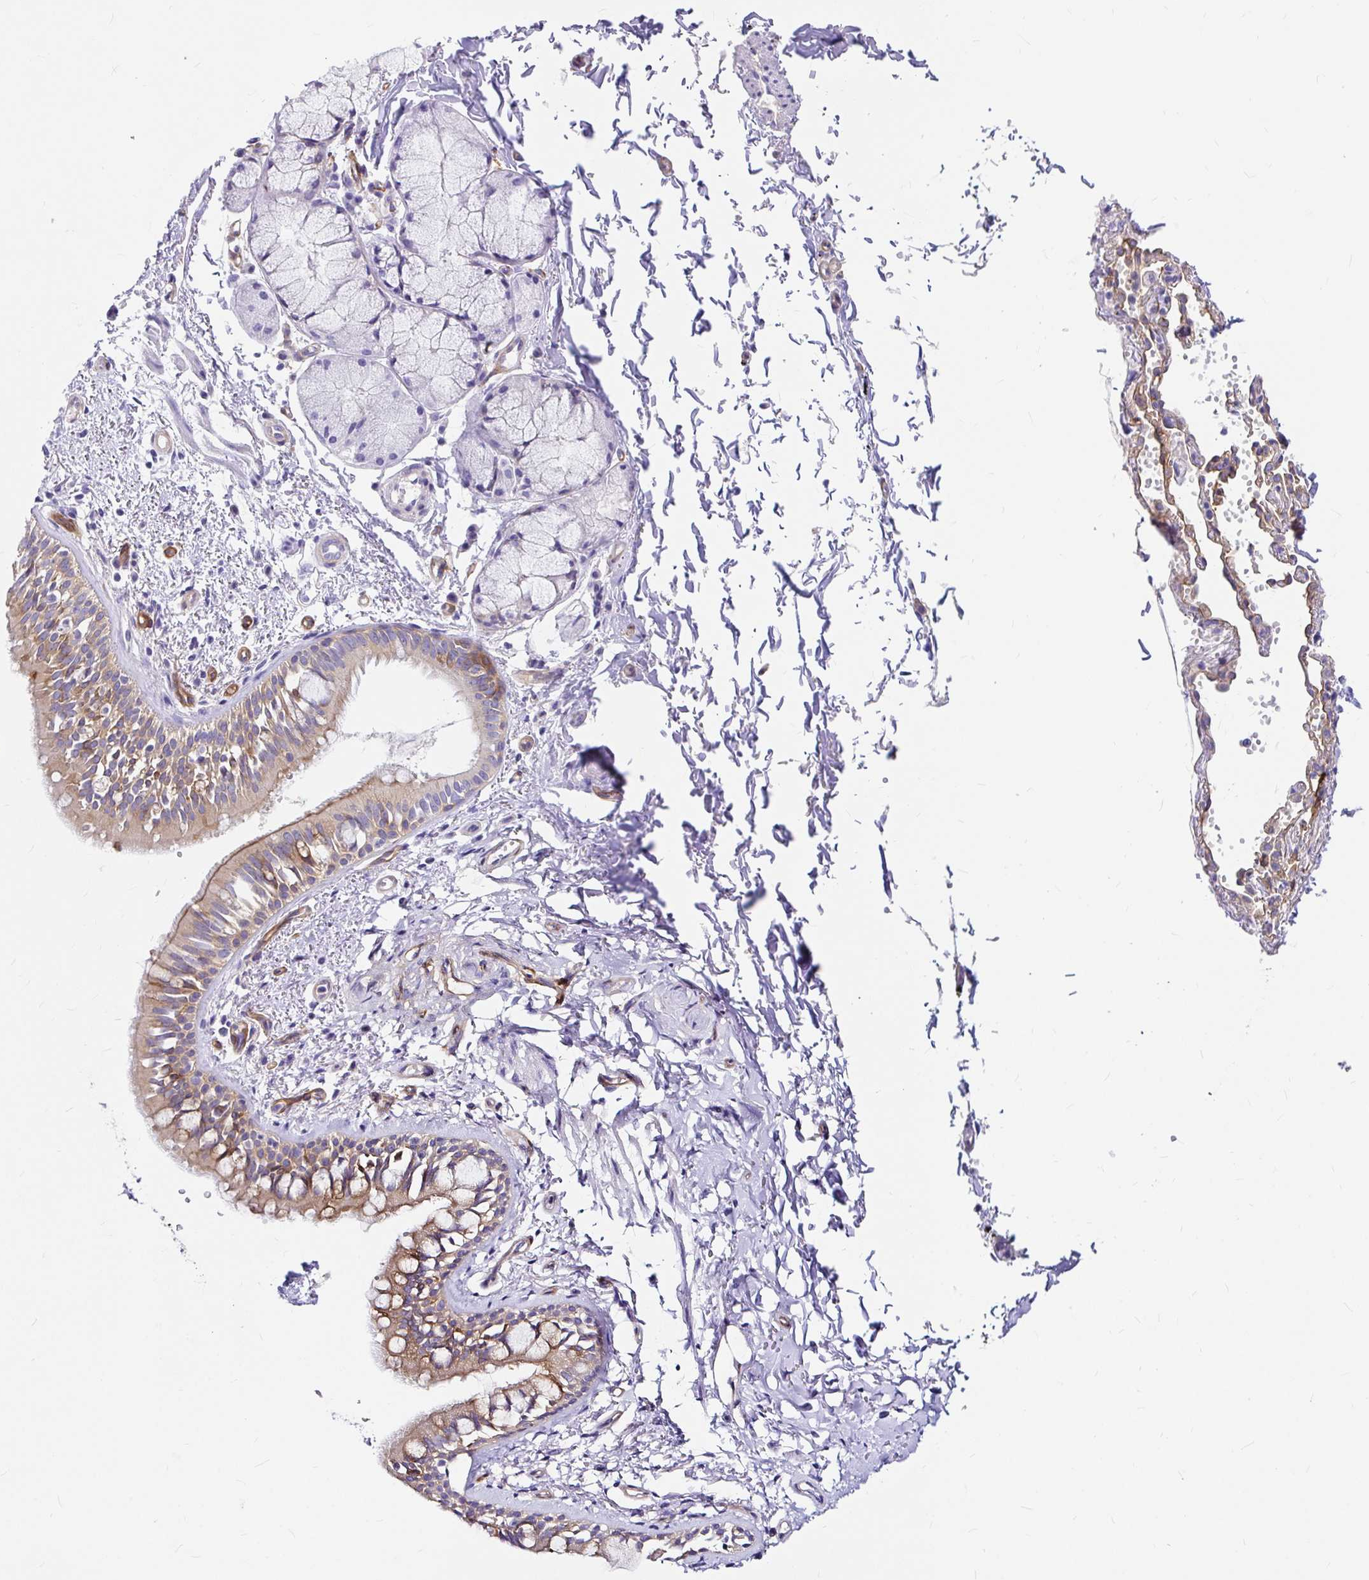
{"staining": {"intensity": "moderate", "quantity": ">75%", "location": "cytoplasmic/membranous"}, "tissue": "bronchus", "cell_type": "Respiratory epithelial cells", "image_type": "normal", "snomed": [{"axis": "morphology", "description": "Normal tissue, NOS"}, {"axis": "topography", "description": "Lymph node"}, {"axis": "topography", "description": "Cartilage tissue"}, {"axis": "topography", "description": "Bronchus"}], "caption": "Immunohistochemistry image of unremarkable bronchus: bronchus stained using IHC displays medium levels of moderate protein expression localized specifically in the cytoplasmic/membranous of respiratory epithelial cells, appearing as a cytoplasmic/membranous brown color.", "gene": "MYO1B", "patient": {"sex": "female", "age": 70}}